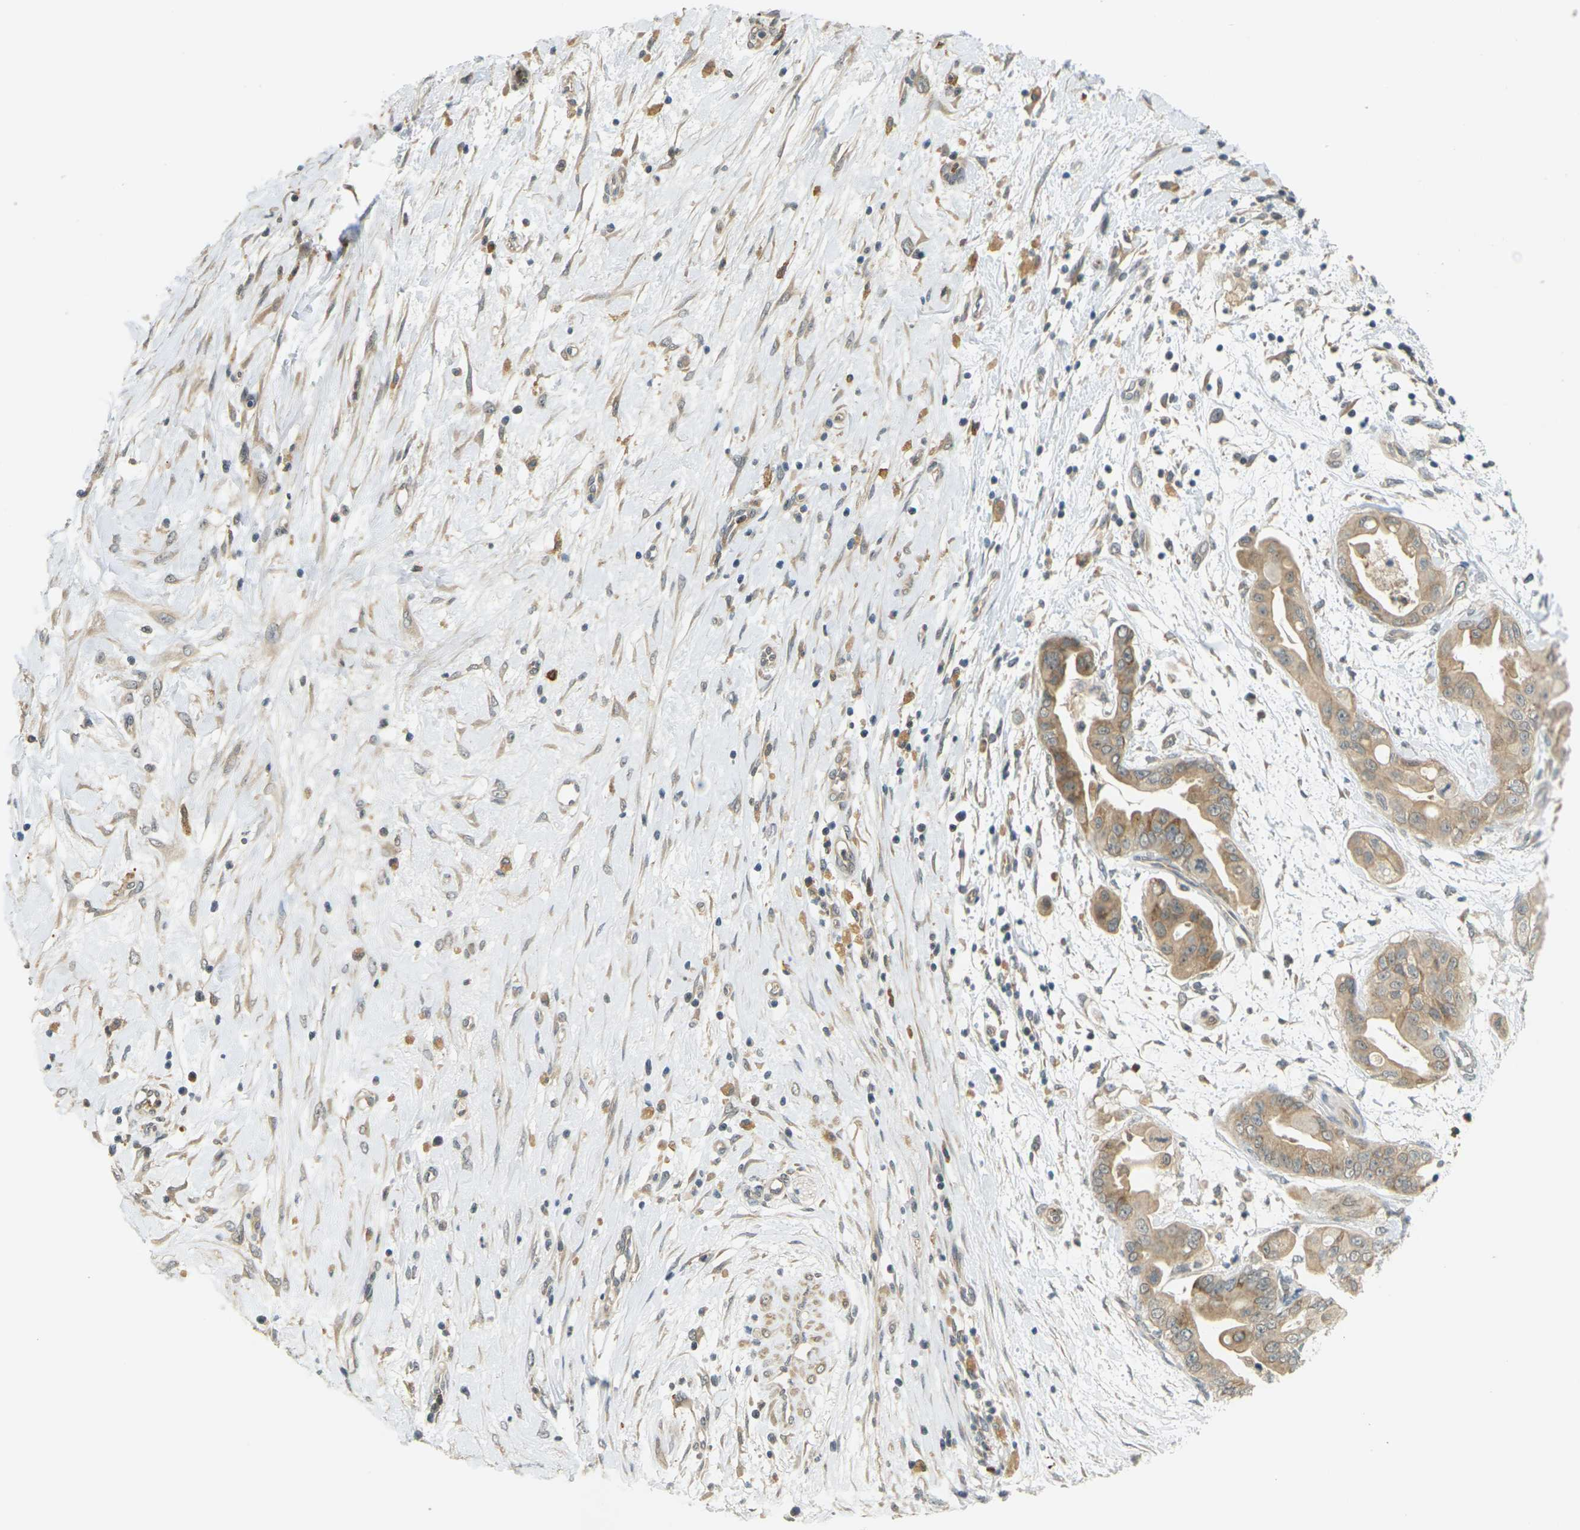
{"staining": {"intensity": "moderate", "quantity": ">75%", "location": "cytoplasmic/membranous"}, "tissue": "pancreatic cancer", "cell_type": "Tumor cells", "image_type": "cancer", "snomed": [{"axis": "morphology", "description": "Adenocarcinoma, NOS"}, {"axis": "topography", "description": "Pancreas"}], "caption": "Pancreatic adenocarcinoma stained with a brown dye demonstrates moderate cytoplasmic/membranous positive staining in about >75% of tumor cells.", "gene": "SOCS6", "patient": {"sex": "female", "age": 75}}